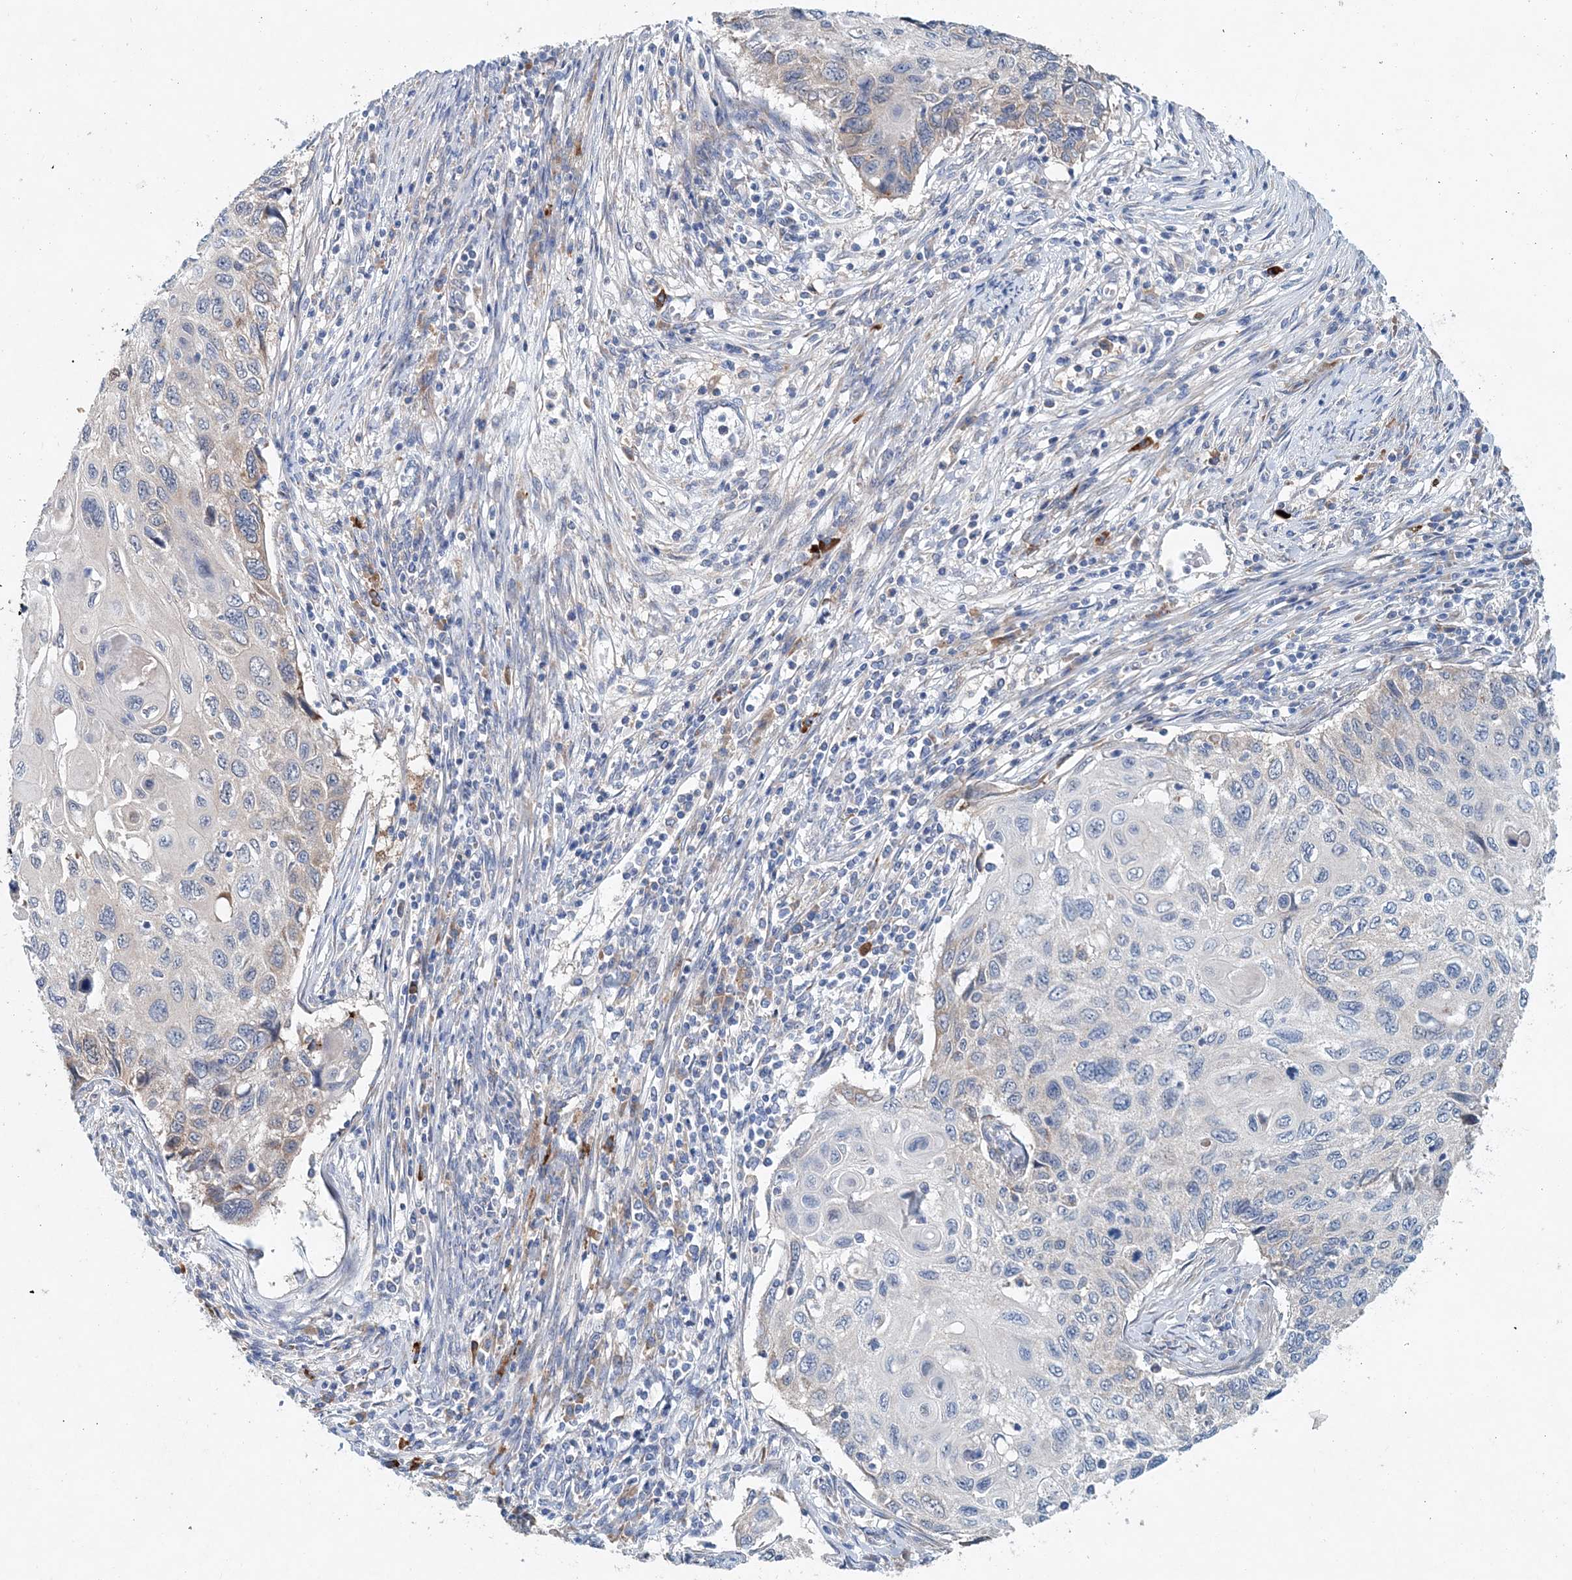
{"staining": {"intensity": "weak", "quantity": "<25%", "location": "cytoplasmic/membranous"}, "tissue": "cervical cancer", "cell_type": "Tumor cells", "image_type": "cancer", "snomed": [{"axis": "morphology", "description": "Squamous cell carcinoma, NOS"}, {"axis": "topography", "description": "Cervix"}], "caption": "Micrograph shows no protein expression in tumor cells of cervical cancer (squamous cell carcinoma) tissue. (DAB (3,3'-diaminobenzidine) IHC, high magnification).", "gene": "PFN2", "patient": {"sex": "female", "age": 70}}